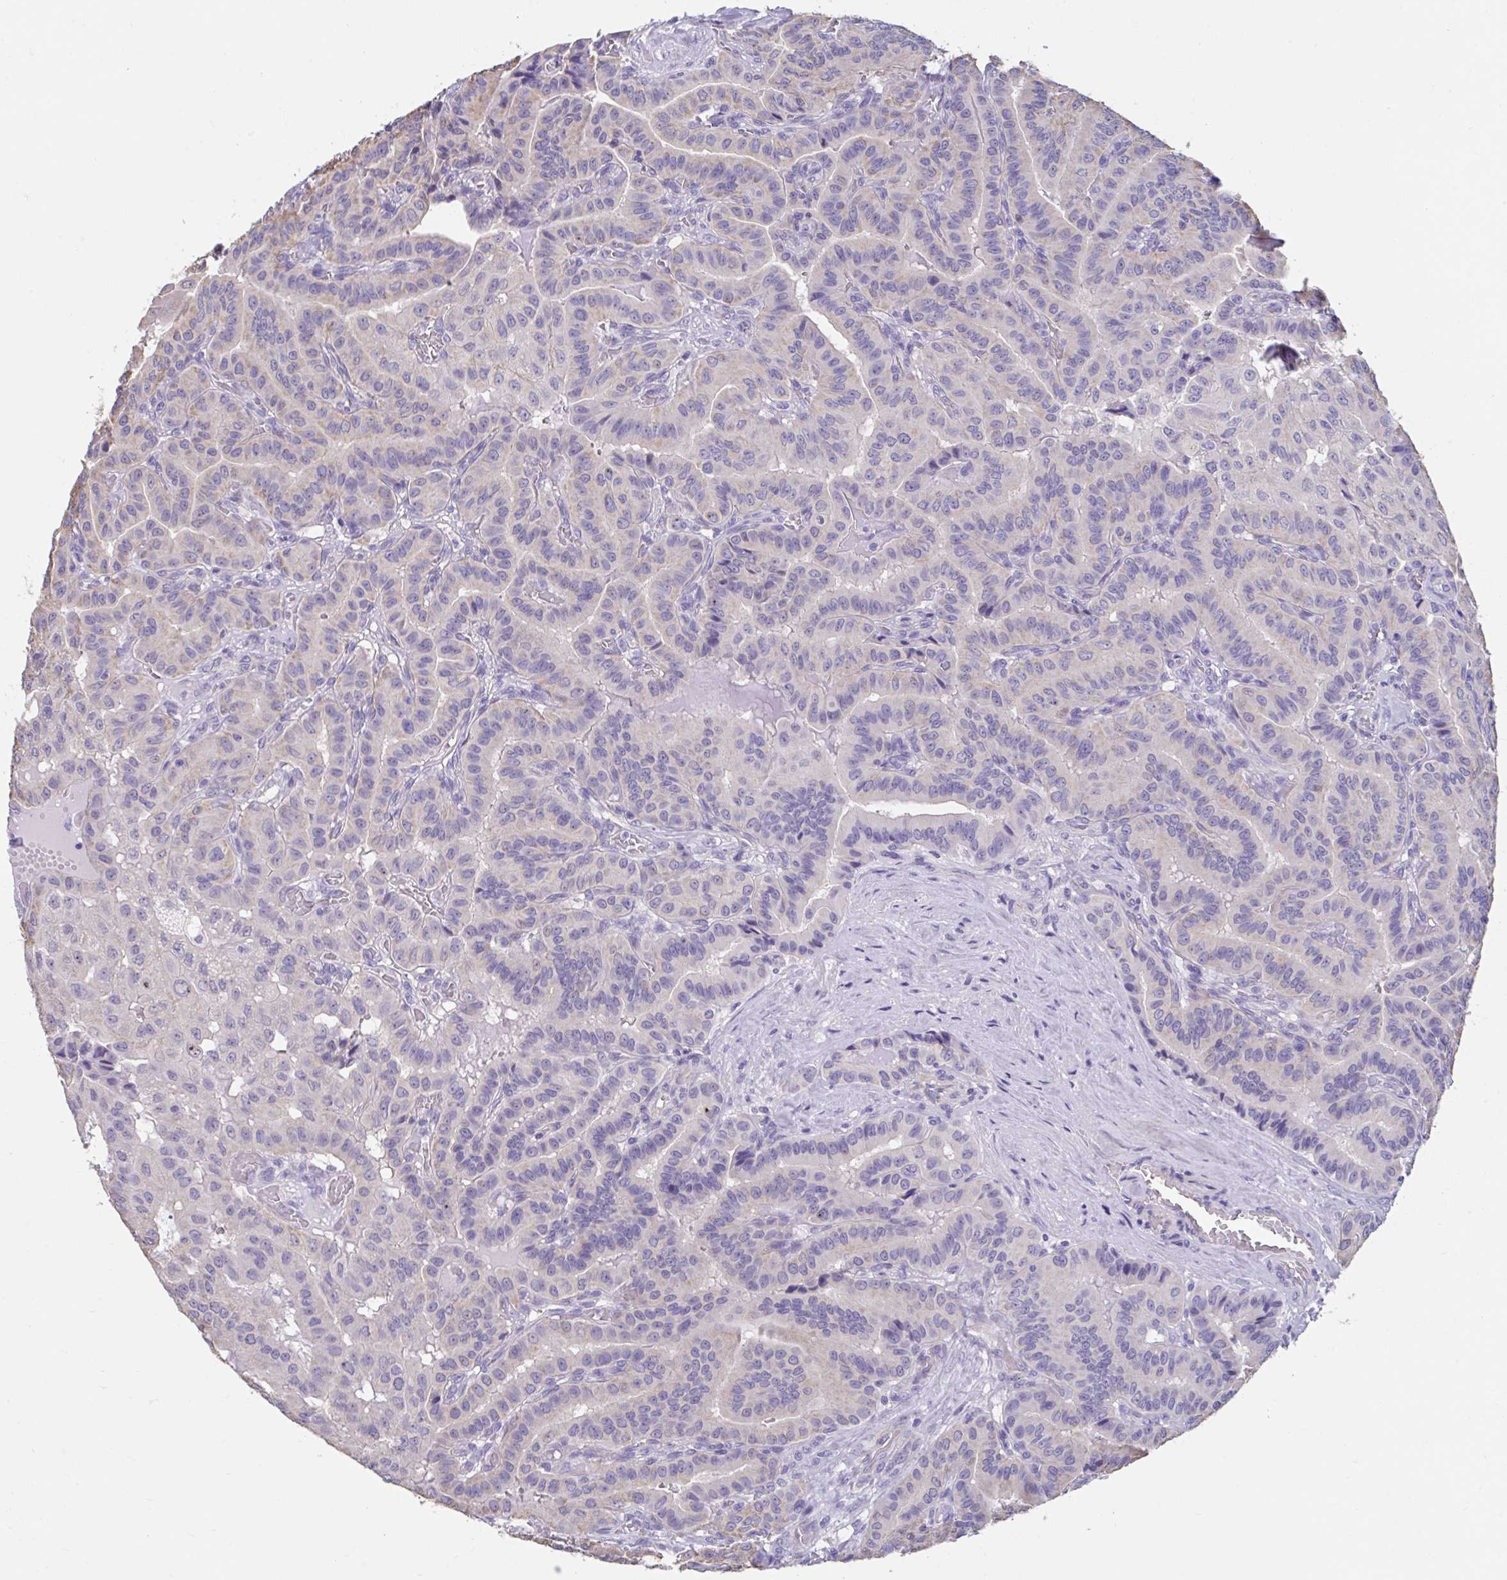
{"staining": {"intensity": "negative", "quantity": "none", "location": "none"}, "tissue": "thyroid cancer", "cell_type": "Tumor cells", "image_type": "cancer", "snomed": [{"axis": "morphology", "description": "Papillary adenocarcinoma, NOS"}, {"axis": "morphology", "description": "Papillary adenoma metastatic"}, {"axis": "topography", "description": "Thyroid gland"}], "caption": "Micrograph shows no significant protein positivity in tumor cells of thyroid cancer. (DAB IHC, high magnification).", "gene": "GPR162", "patient": {"sex": "male", "age": 87}}